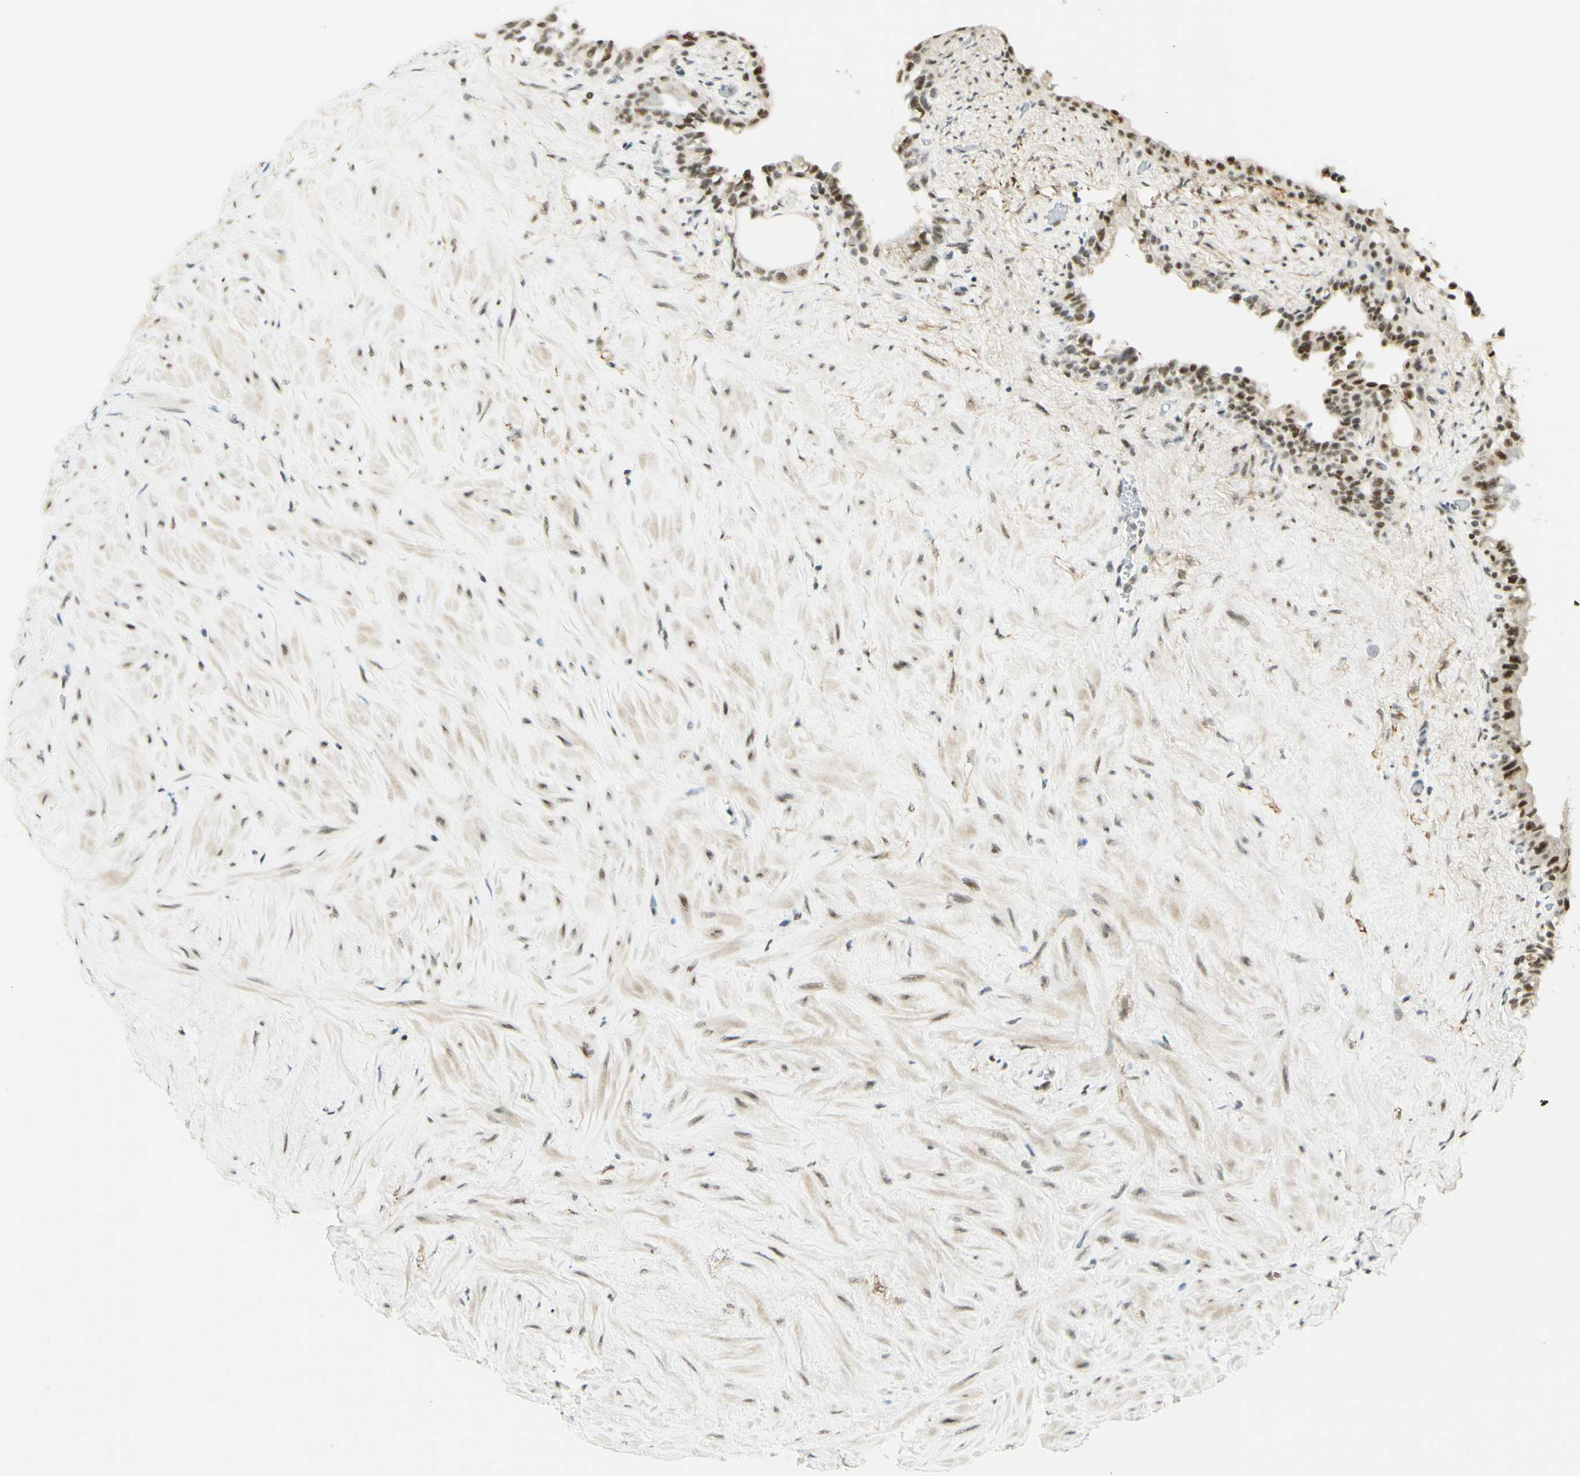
{"staining": {"intensity": "weak", "quantity": ">75%", "location": "nuclear"}, "tissue": "seminal vesicle", "cell_type": "Glandular cells", "image_type": "normal", "snomed": [{"axis": "morphology", "description": "Normal tissue, NOS"}, {"axis": "topography", "description": "Seminal veicle"}], "caption": "The immunohistochemical stain labels weak nuclear expression in glandular cells of unremarkable seminal vesicle.", "gene": "PMS2", "patient": {"sex": "male", "age": 63}}